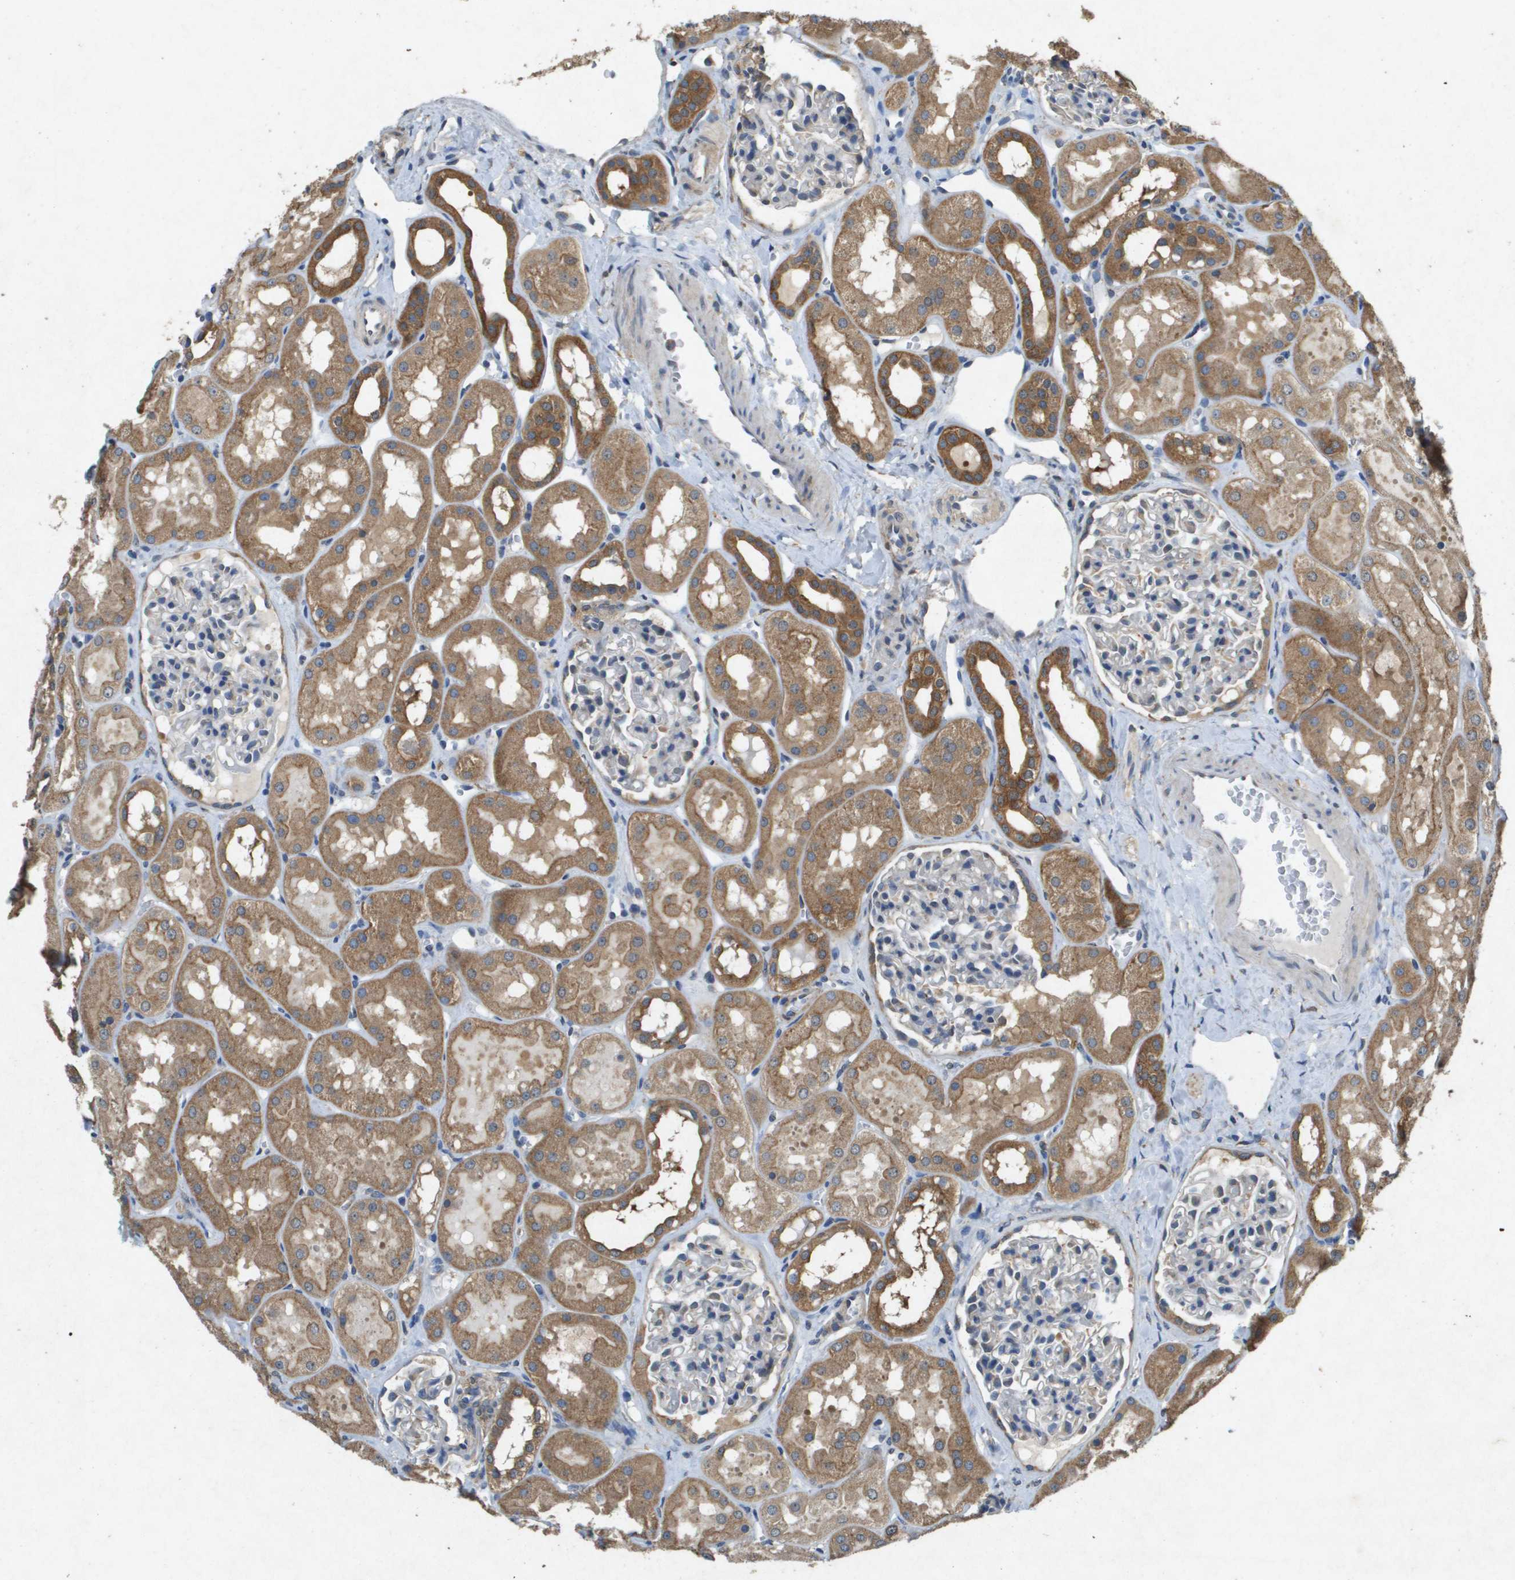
{"staining": {"intensity": "moderate", "quantity": "<25%", "location": "cytoplasmic/membranous"}, "tissue": "kidney", "cell_type": "Cells in glomeruli", "image_type": "normal", "snomed": [{"axis": "morphology", "description": "Normal tissue, NOS"}, {"axis": "topography", "description": "Kidney"}, {"axis": "topography", "description": "Urinary bladder"}], "caption": "Benign kidney reveals moderate cytoplasmic/membranous expression in approximately <25% of cells in glomeruli, visualized by immunohistochemistry. (Stains: DAB (3,3'-diaminobenzidine) in brown, nuclei in blue, Microscopy: brightfield microscopy at high magnification).", "gene": "PTPRT", "patient": {"sex": "male", "age": 16}}